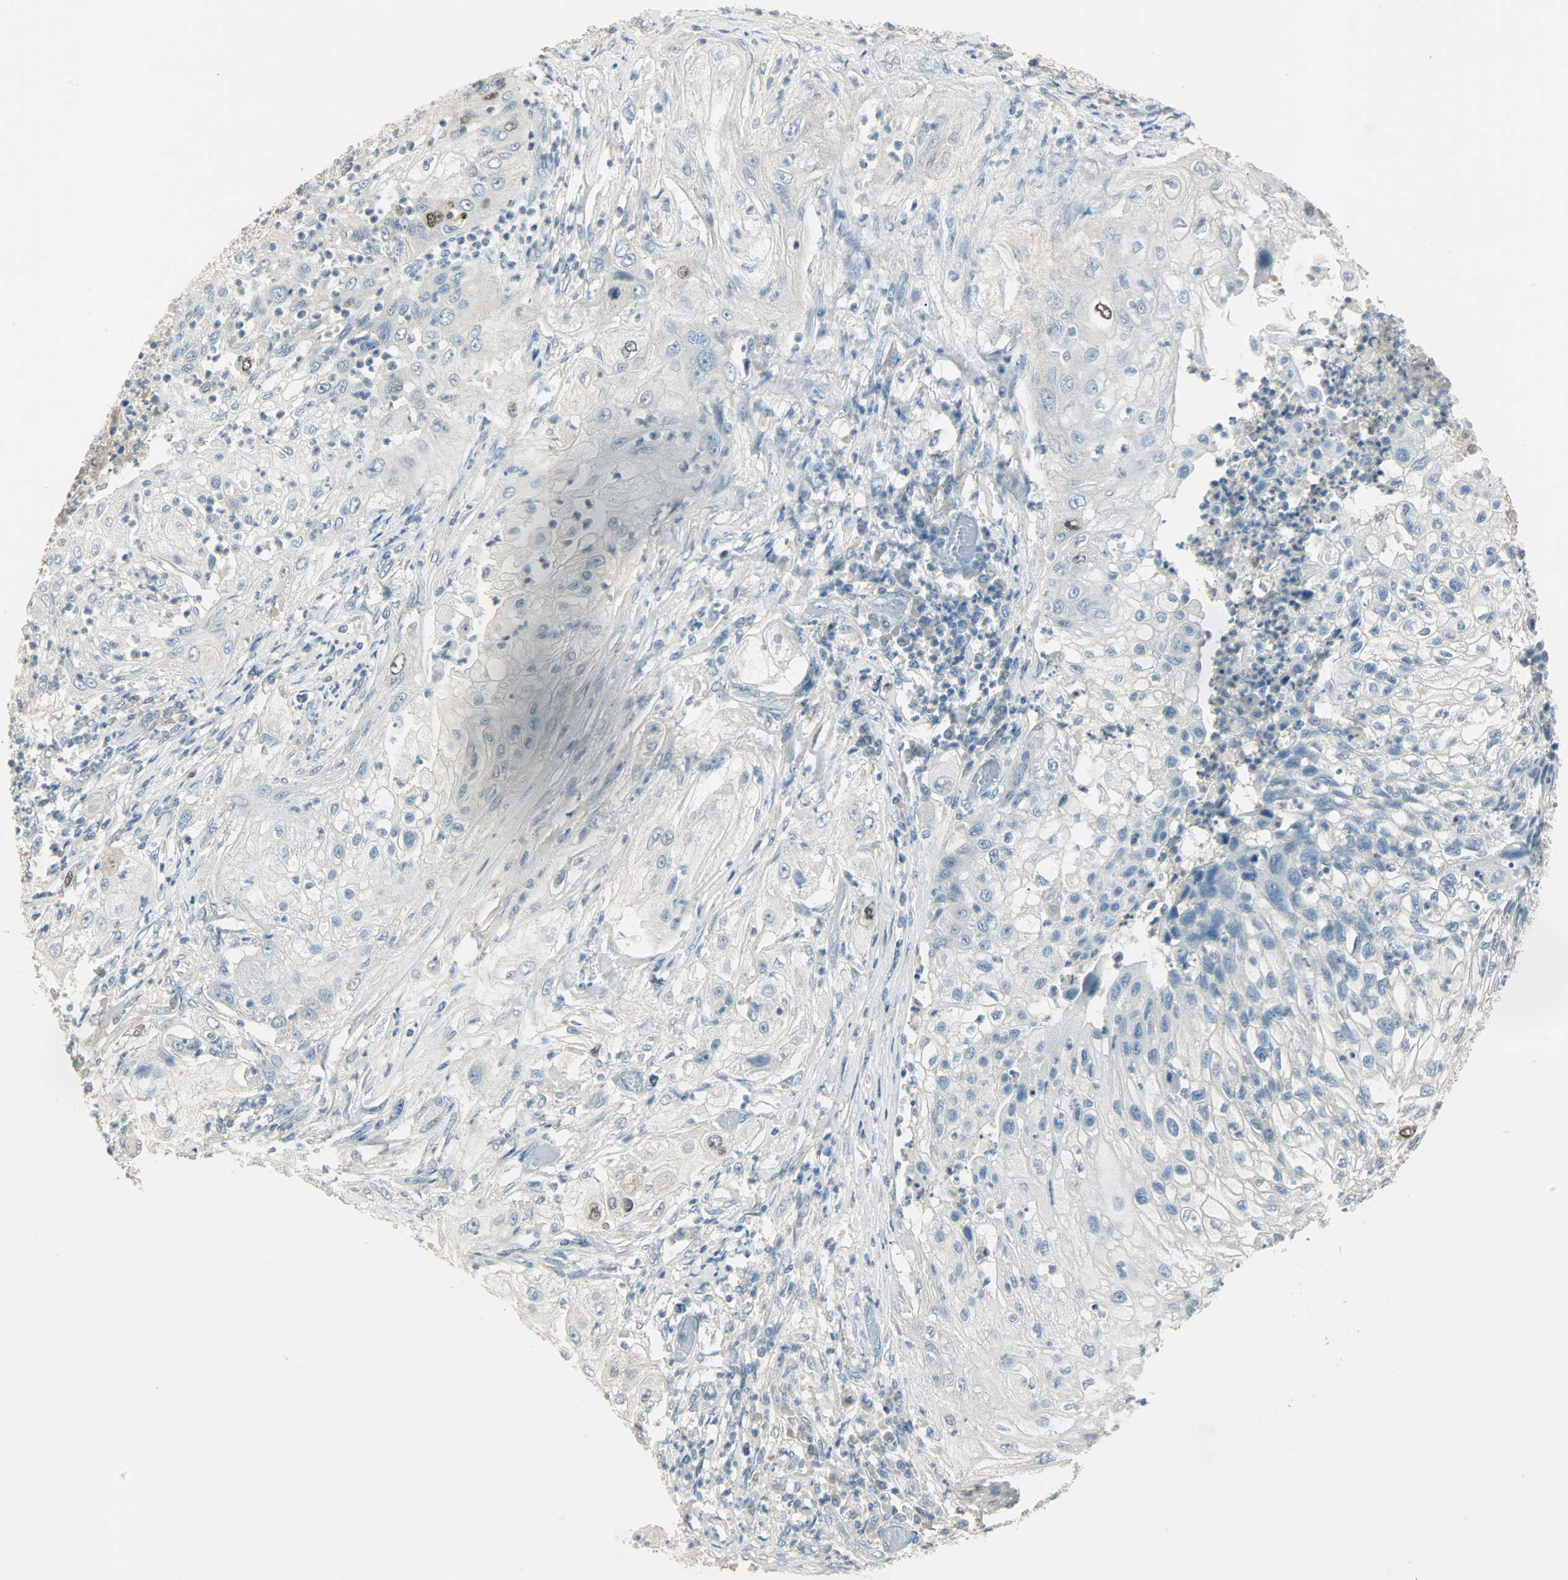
{"staining": {"intensity": "negative", "quantity": "none", "location": "none"}, "tissue": "lung cancer", "cell_type": "Tumor cells", "image_type": "cancer", "snomed": [{"axis": "morphology", "description": "Inflammation, NOS"}, {"axis": "morphology", "description": "Squamous cell carcinoma, NOS"}, {"axis": "topography", "description": "Lymph node"}, {"axis": "topography", "description": "Soft tissue"}, {"axis": "topography", "description": "Lung"}], "caption": "The immunohistochemistry (IHC) micrograph has no significant staining in tumor cells of lung cancer (squamous cell carcinoma) tissue.", "gene": "TPX2", "patient": {"sex": "male", "age": 66}}